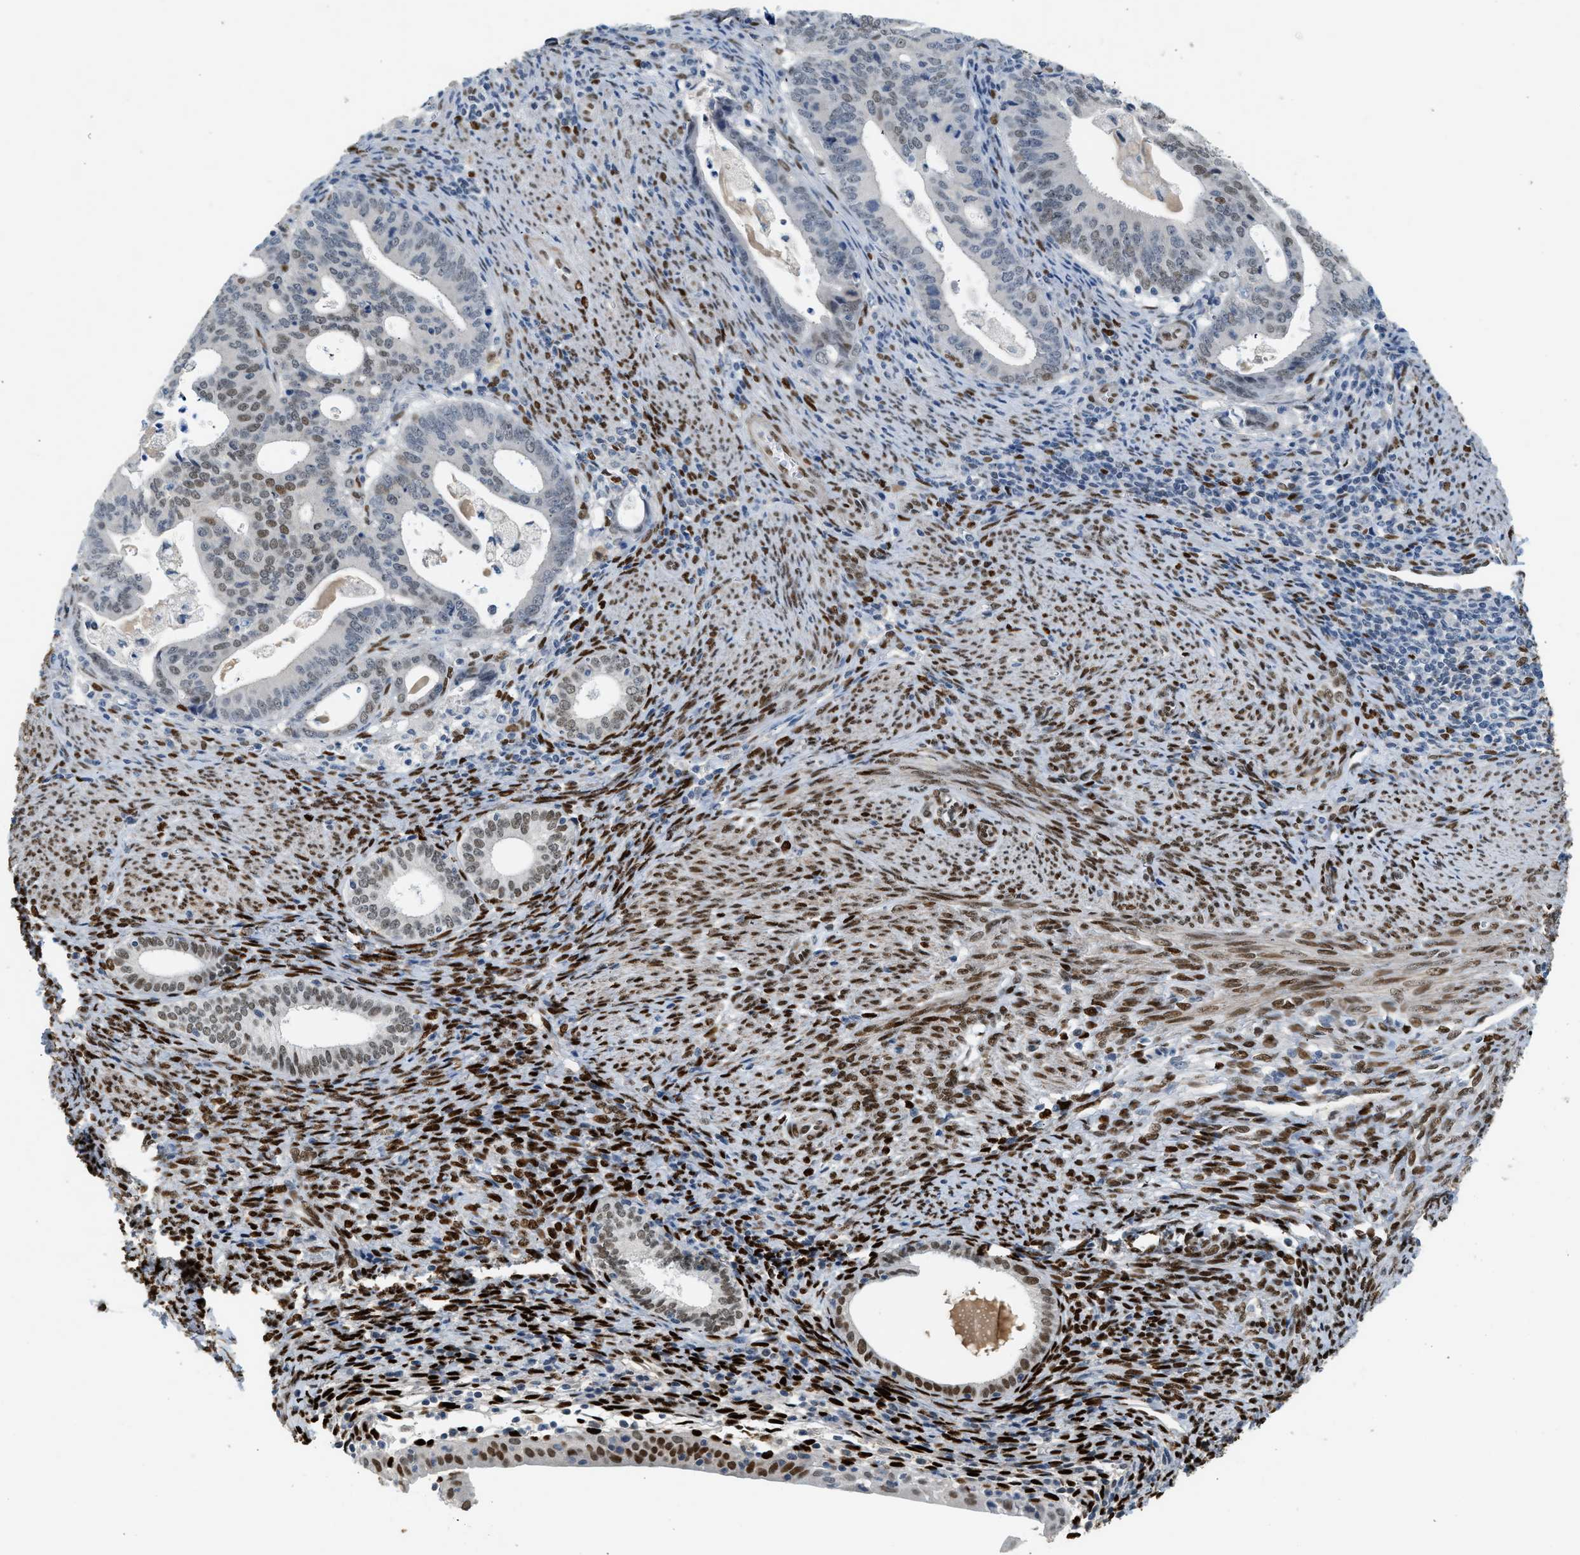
{"staining": {"intensity": "negative", "quantity": "none", "location": "none"}, "tissue": "endometrial cancer", "cell_type": "Tumor cells", "image_type": "cancer", "snomed": [{"axis": "morphology", "description": "Adenocarcinoma, NOS"}, {"axis": "topography", "description": "Uterus"}], "caption": "IHC photomicrograph of neoplastic tissue: human adenocarcinoma (endometrial) stained with DAB displays no significant protein staining in tumor cells.", "gene": "ZBTB20", "patient": {"sex": "female", "age": 83}}